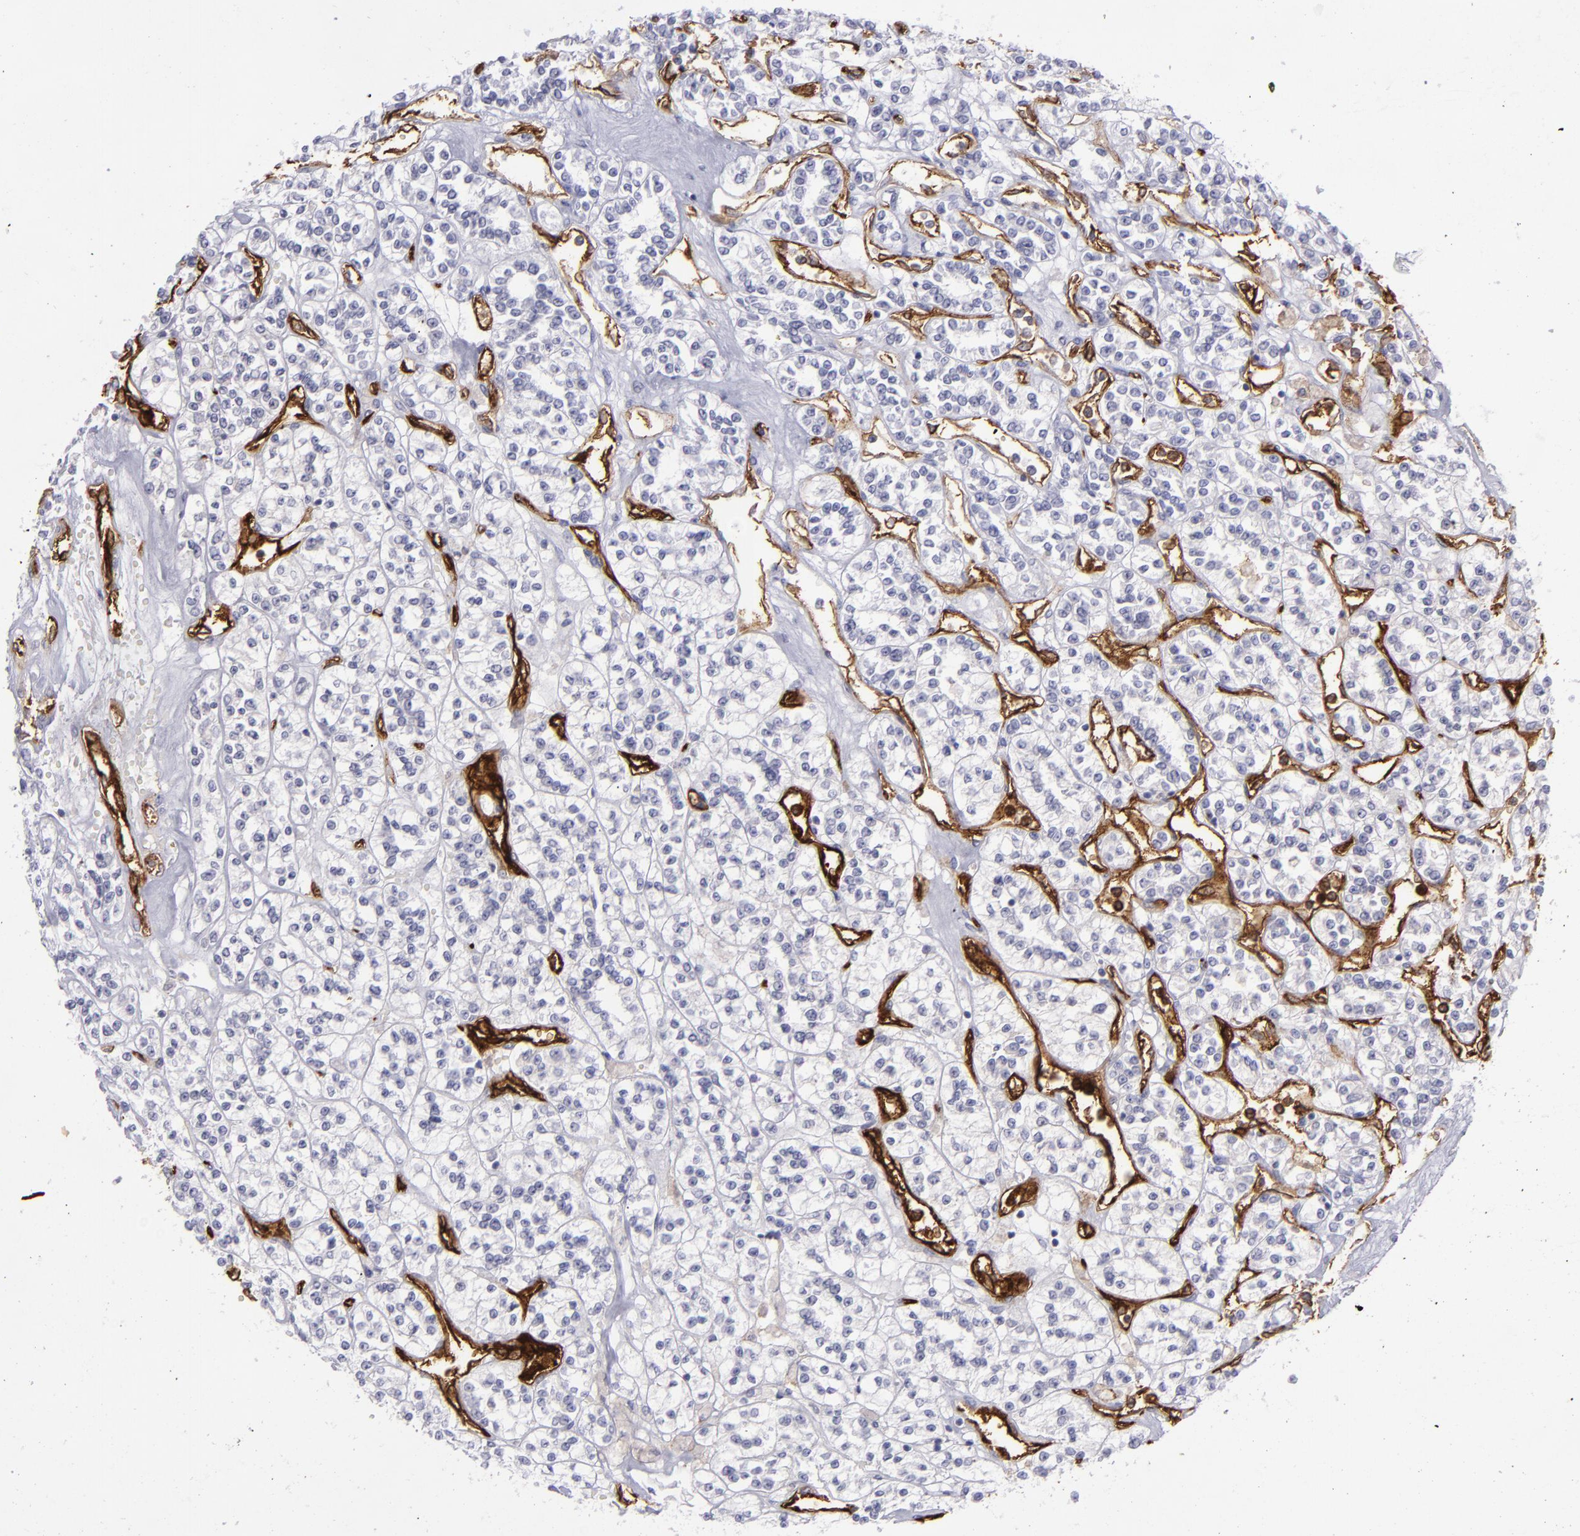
{"staining": {"intensity": "negative", "quantity": "none", "location": "none"}, "tissue": "renal cancer", "cell_type": "Tumor cells", "image_type": "cancer", "snomed": [{"axis": "morphology", "description": "Adenocarcinoma, NOS"}, {"axis": "topography", "description": "Kidney"}], "caption": "Human renal adenocarcinoma stained for a protein using IHC demonstrates no expression in tumor cells.", "gene": "ACE", "patient": {"sex": "female", "age": 76}}